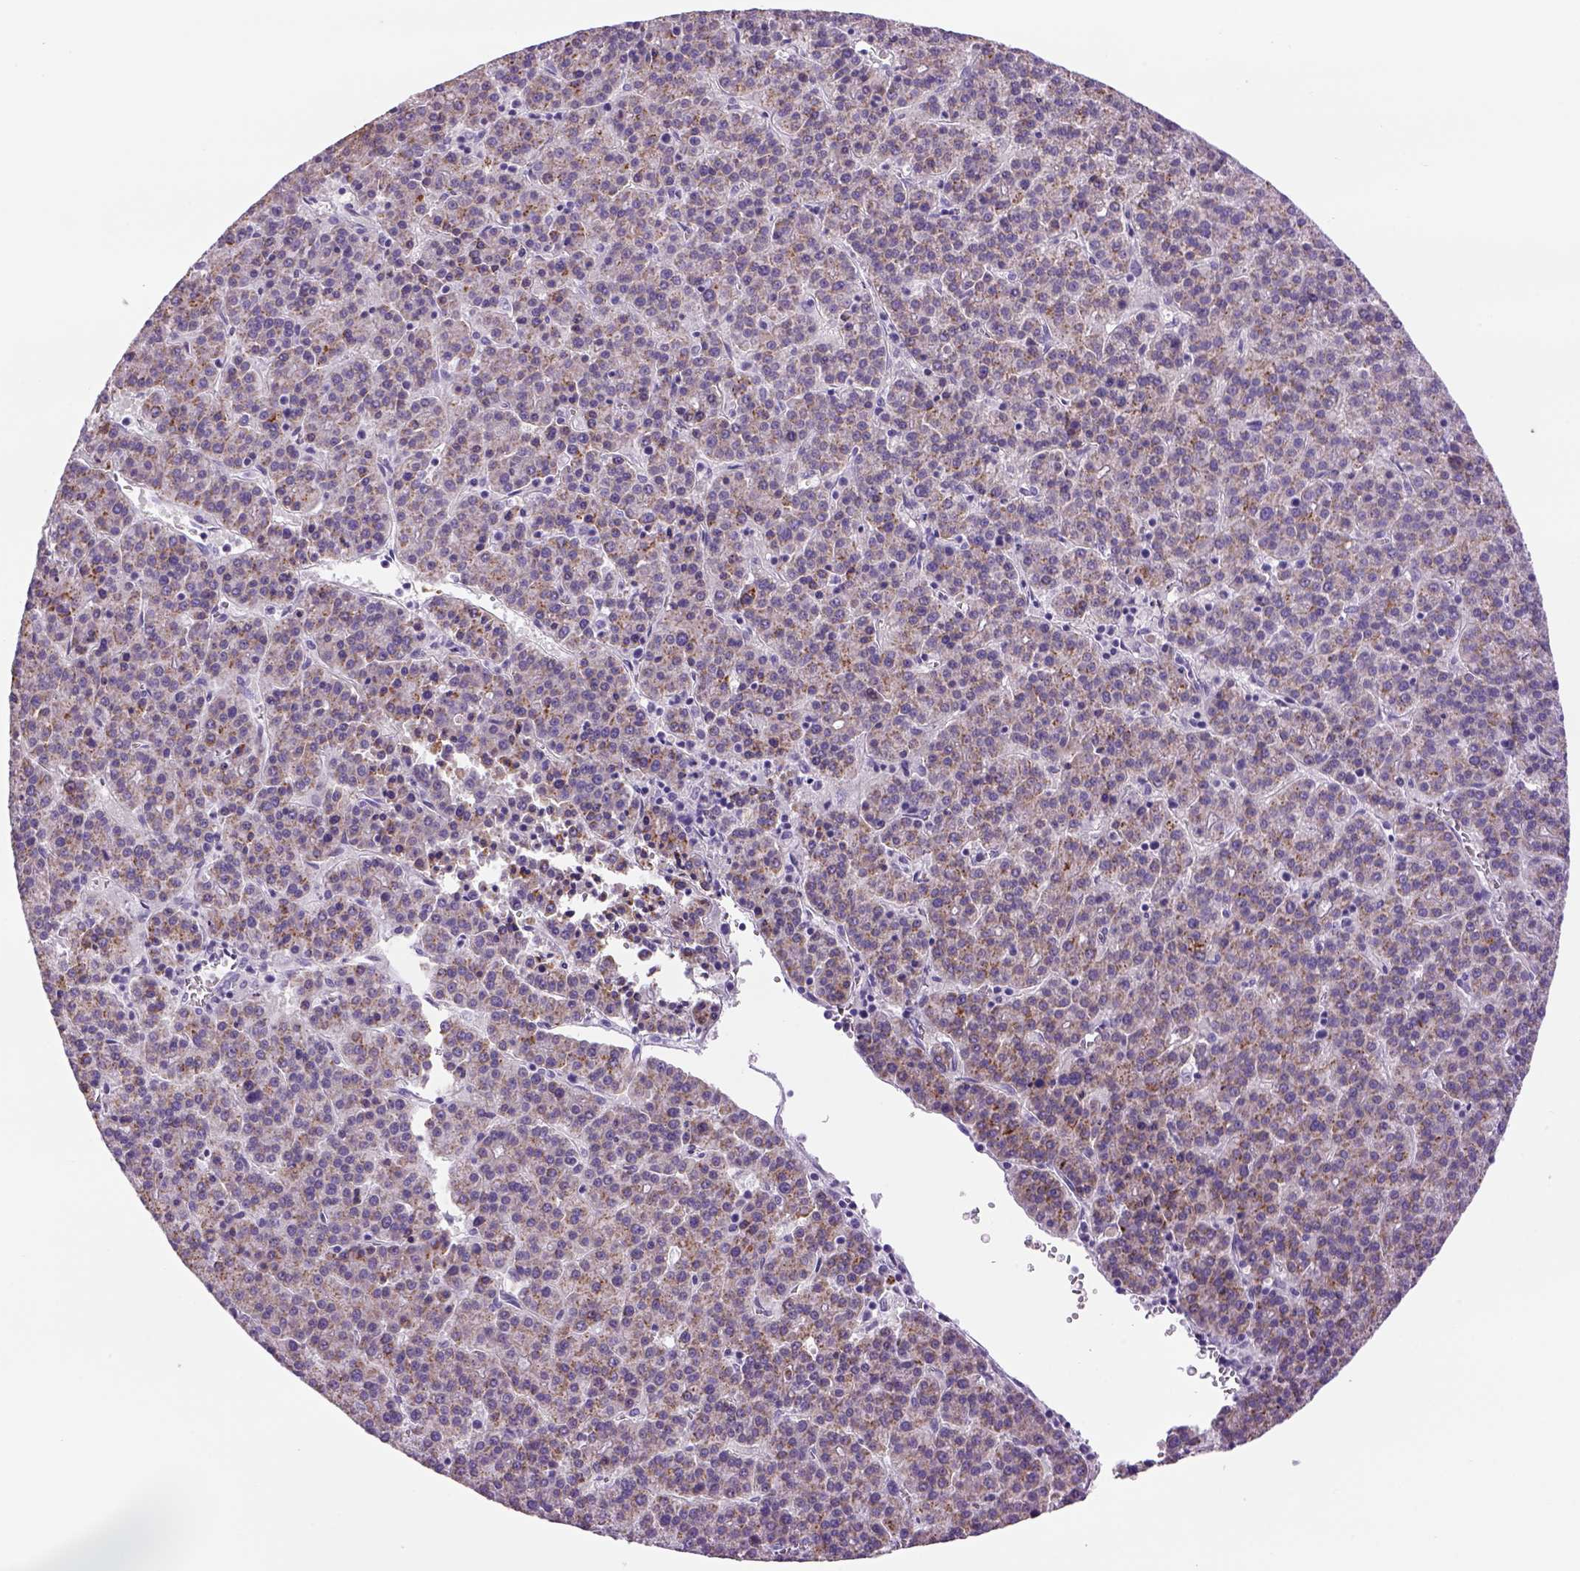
{"staining": {"intensity": "moderate", "quantity": "25%-75%", "location": "cytoplasmic/membranous"}, "tissue": "liver cancer", "cell_type": "Tumor cells", "image_type": "cancer", "snomed": [{"axis": "morphology", "description": "Carcinoma, Hepatocellular, NOS"}, {"axis": "topography", "description": "Liver"}], "caption": "Human hepatocellular carcinoma (liver) stained with a brown dye shows moderate cytoplasmic/membranous positive positivity in approximately 25%-75% of tumor cells.", "gene": "DBH", "patient": {"sex": "female", "age": 58}}